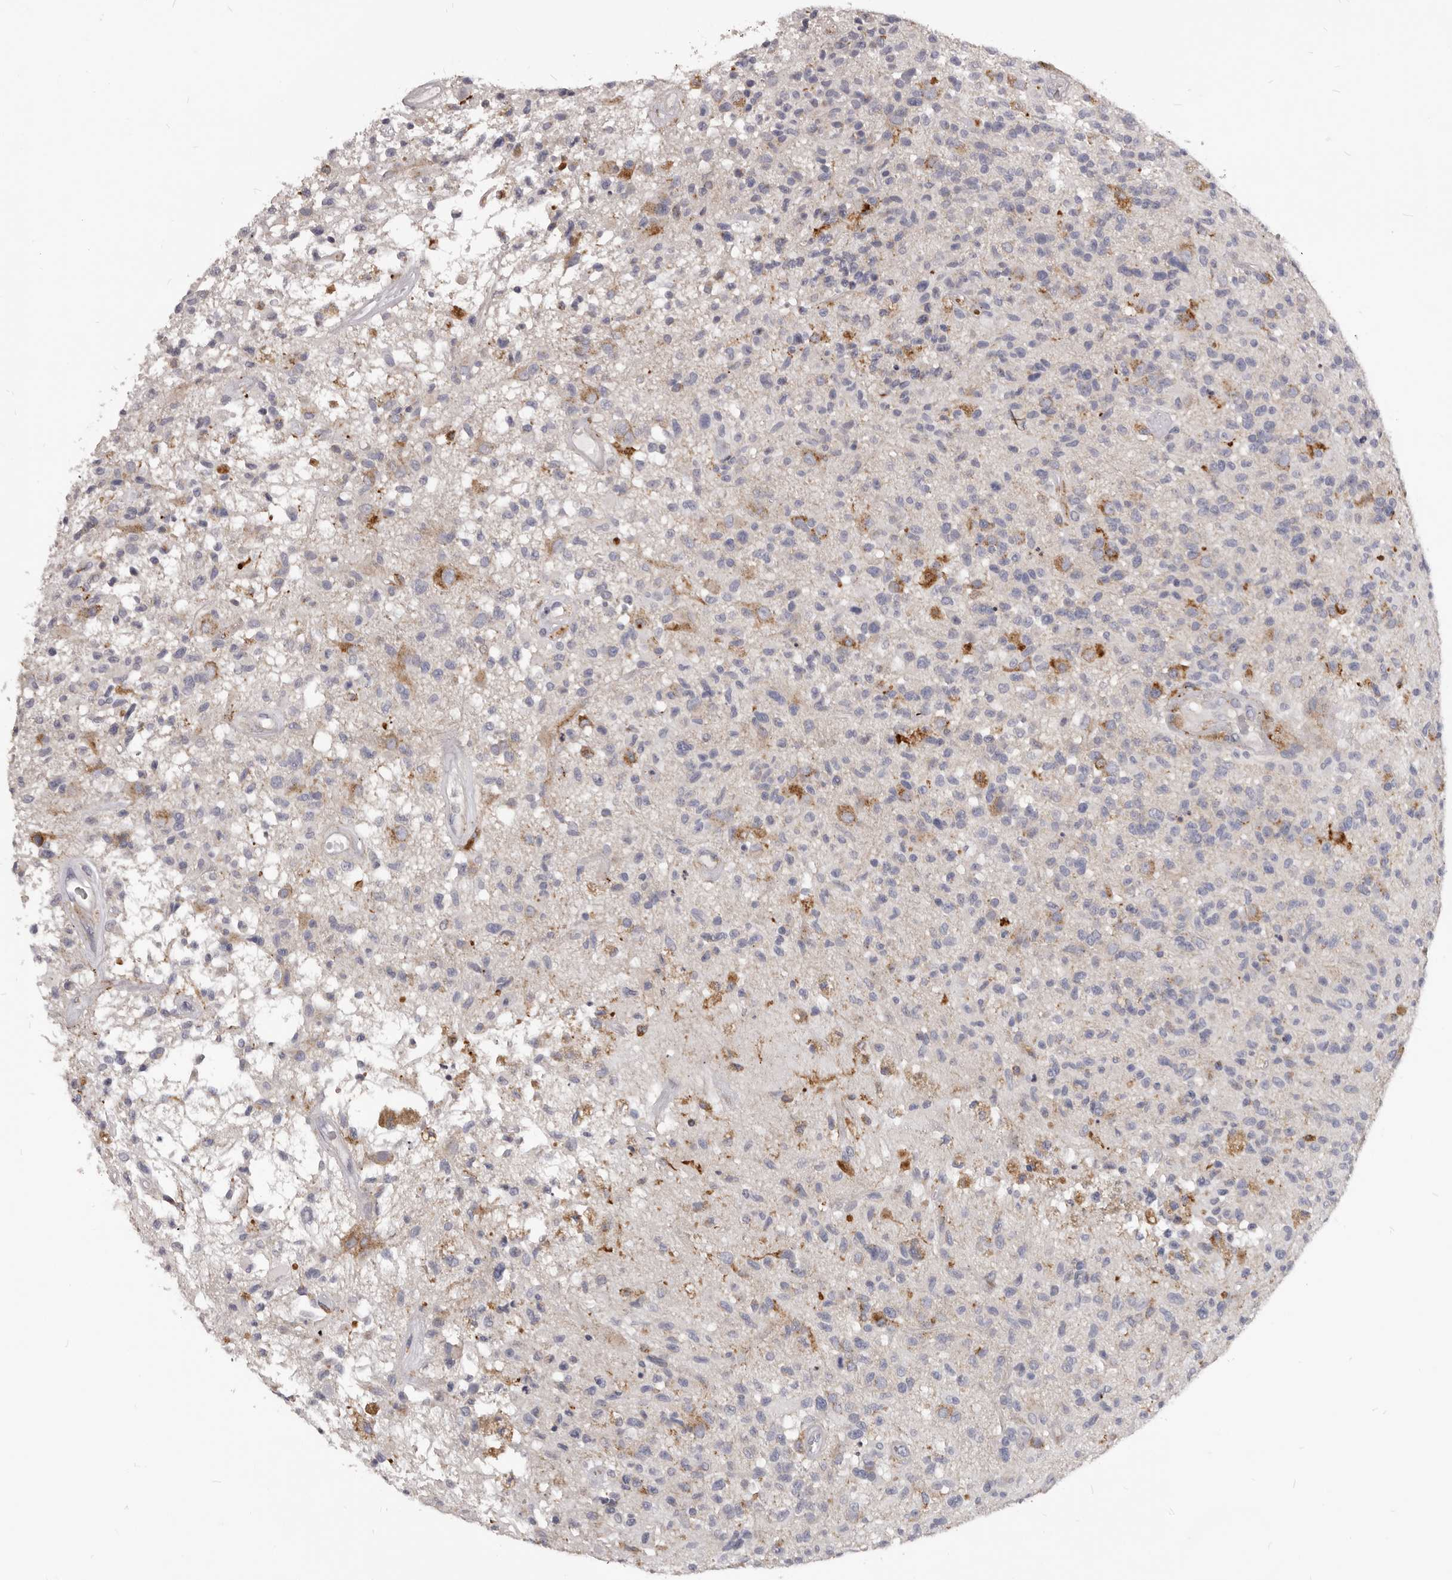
{"staining": {"intensity": "moderate", "quantity": "<25%", "location": "cytoplasmic/membranous"}, "tissue": "glioma", "cell_type": "Tumor cells", "image_type": "cancer", "snomed": [{"axis": "morphology", "description": "Glioma, malignant, High grade"}, {"axis": "morphology", "description": "Glioblastoma, NOS"}, {"axis": "topography", "description": "Brain"}], "caption": "Human malignant glioma (high-grade) stained with a protein marker exhibits moderate staining in tumor cells.", "gene": "PI4K2A", "patient": {"sex": "male", "age": 60}}